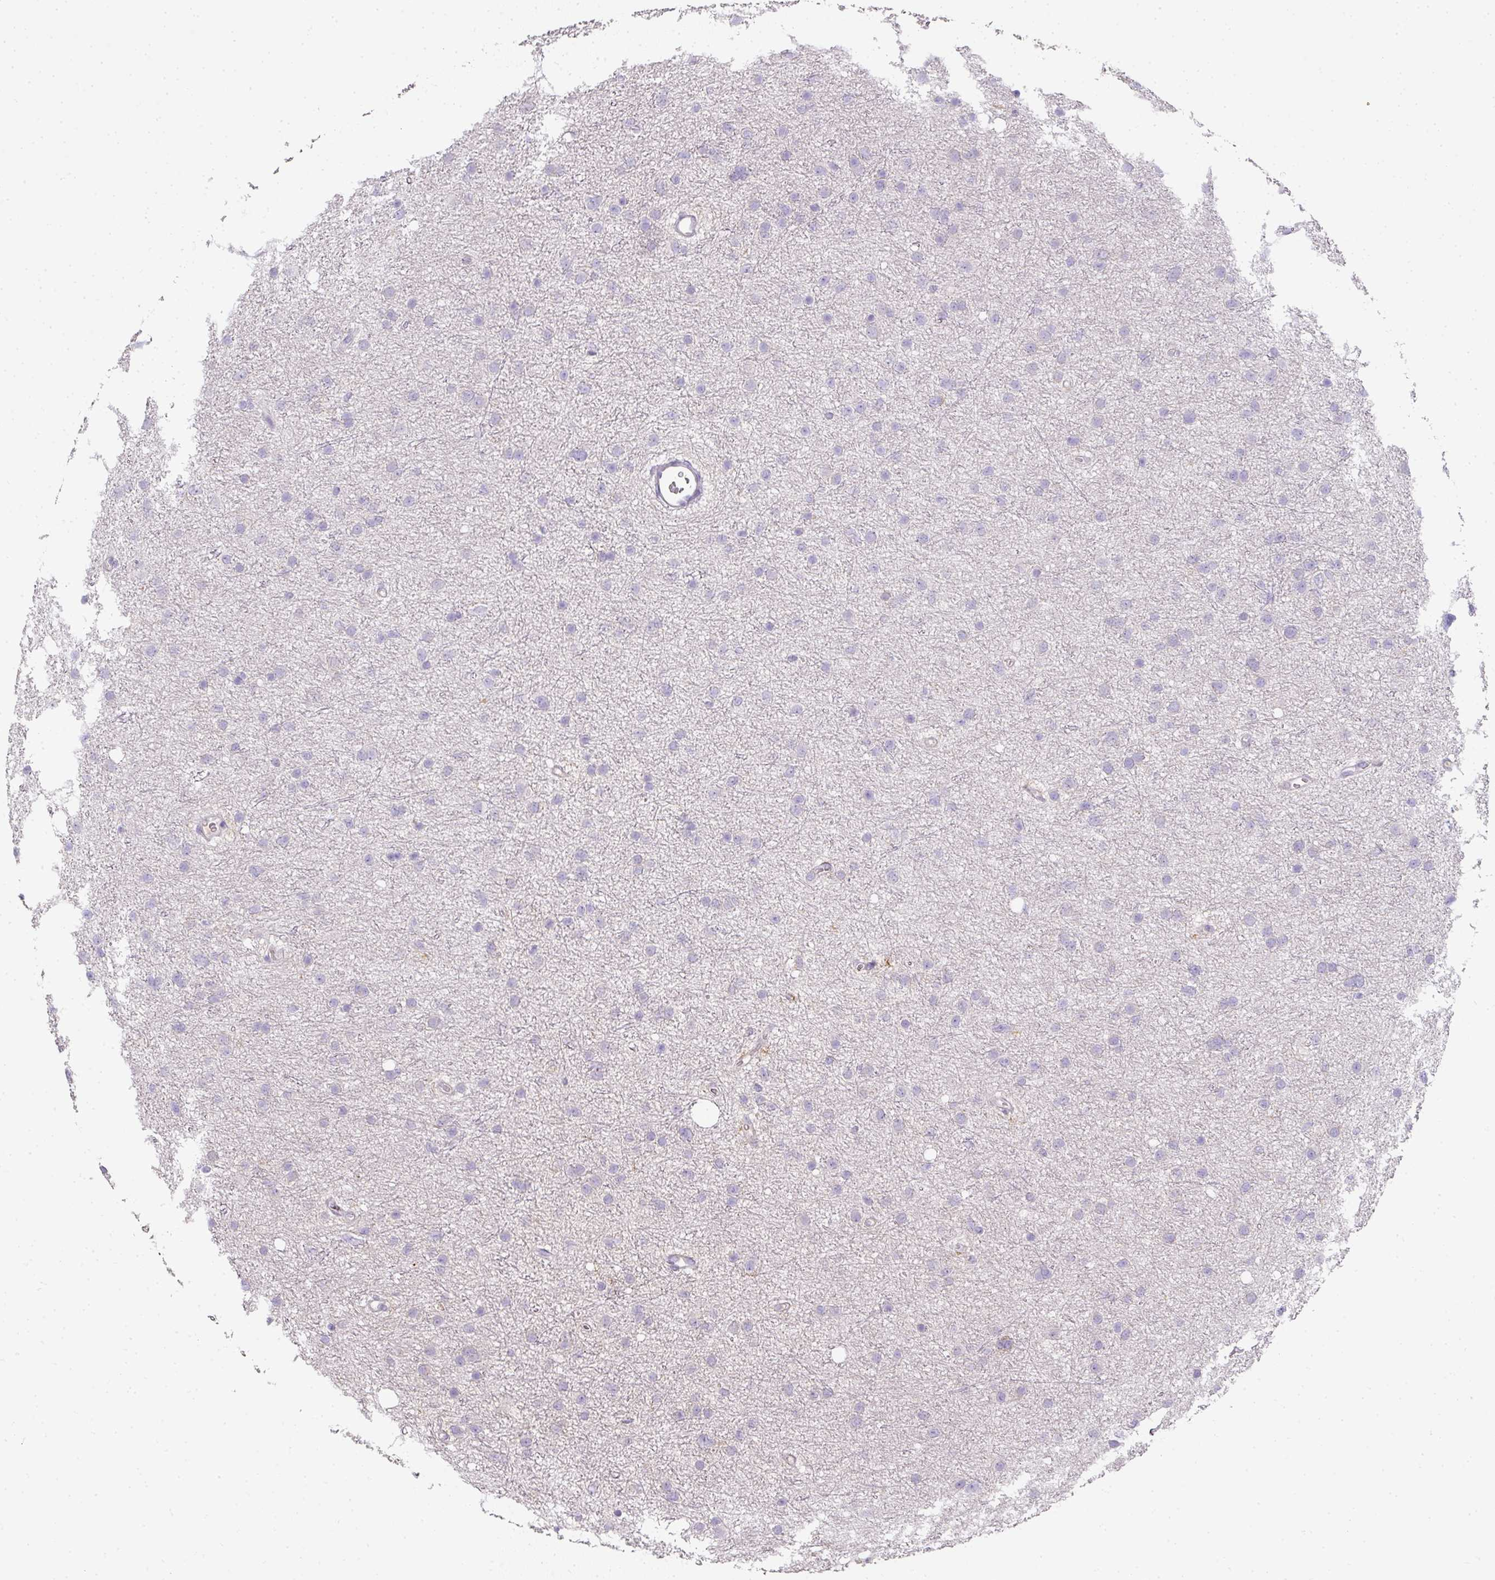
{"staining": {"intensity": "negative", "quantity": "none", "location": "none"}, "tissue": "glioma", "cell_type": "Tumor cells", "image_type": "cancer", "snomed": [{"axis": "morphology", "description": "Glioma, malignant, Low grade"}, {"axis": "topography", "description": "Cerebral cortex"}], "caption": "The micrograph demonstrates no staining of tumor cells in malignant glioma (low-grade).", "gene": "HHEX", "patient": {"sex": "female", "age": 39}}